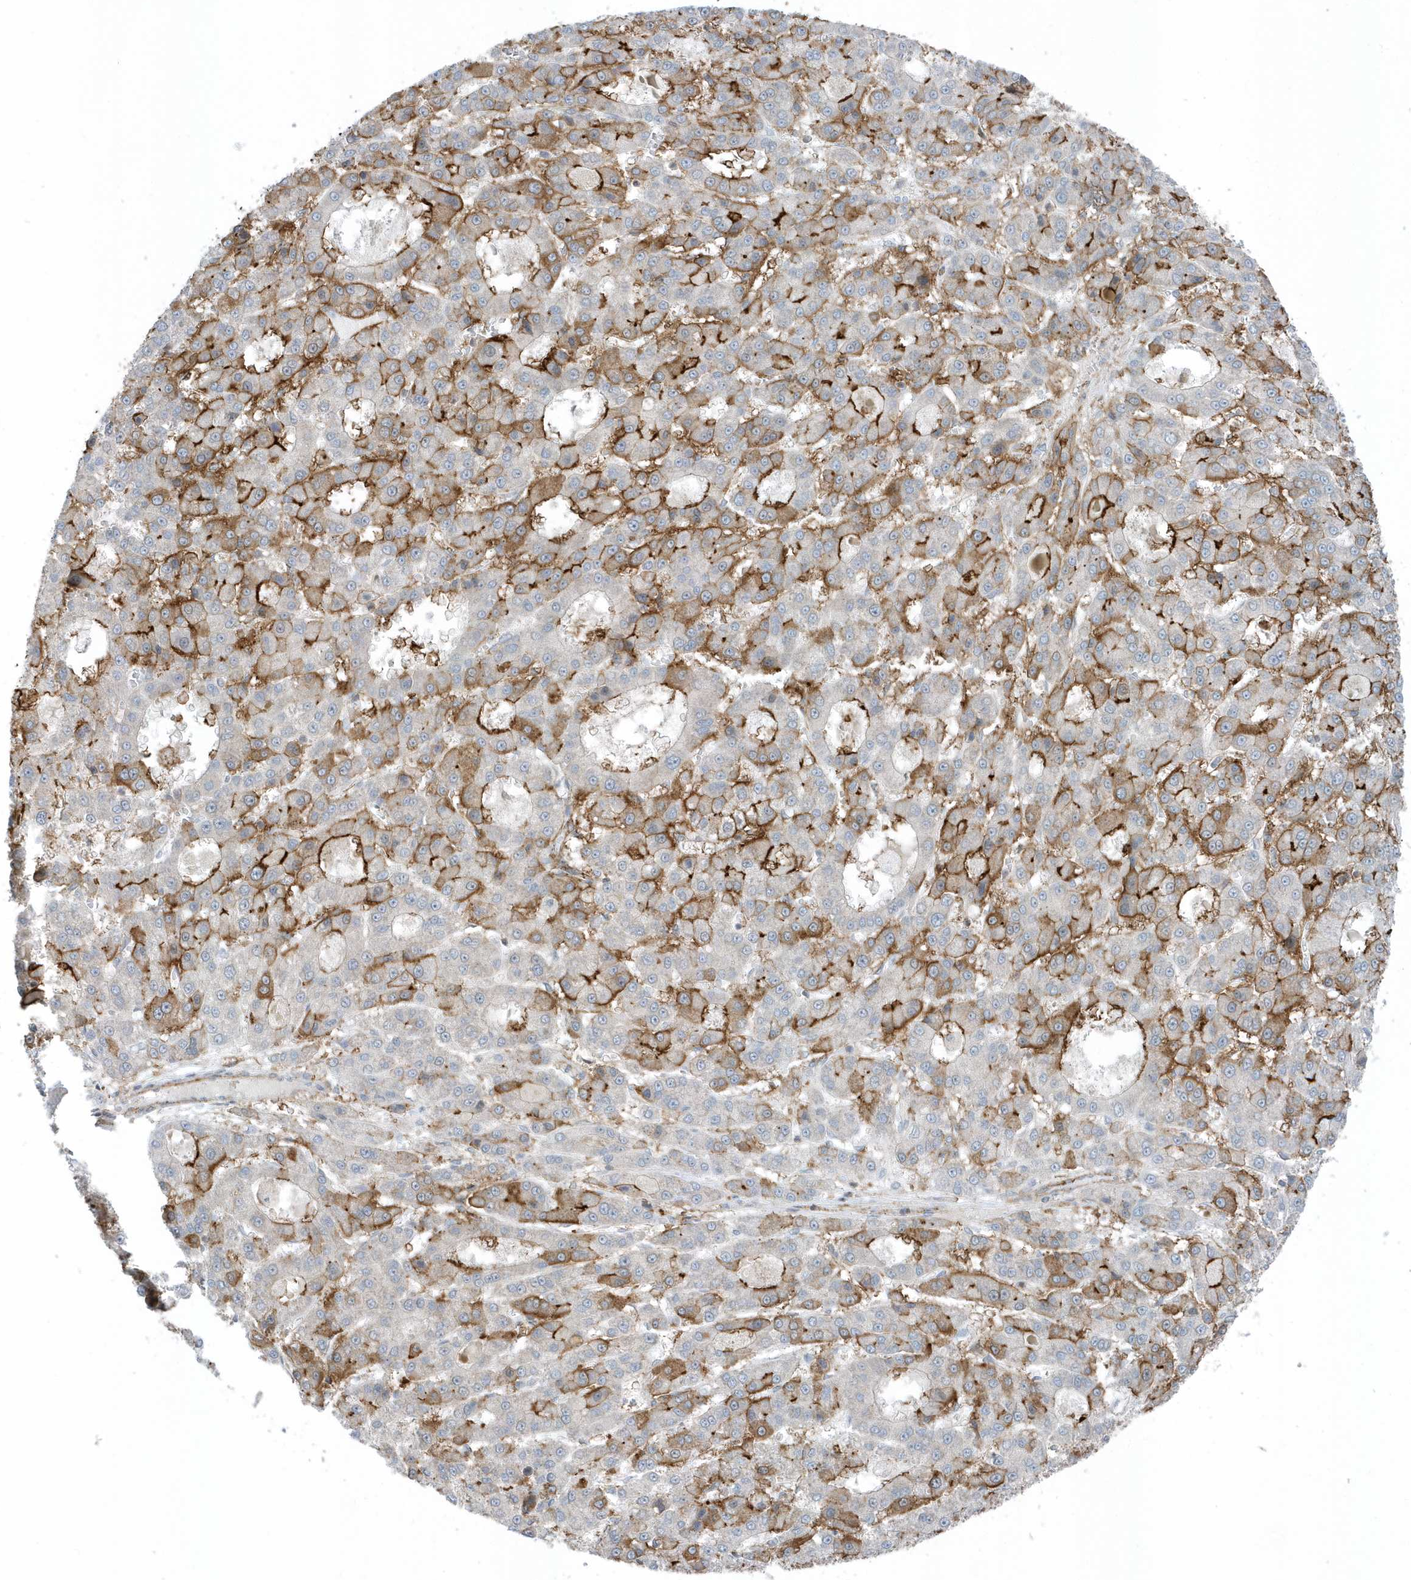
{"staining": {"intensity": "moderate", "quantity": ">75%", "location": "cytoplasmic/membranous"}, "tissue": "liver cancer", "cell_type": "Tumor cells", "image_type": "cancer", "snomed": [{"axis": "morphology", "description": "Carcinoma, Hepatocellular, NOS"}, {"axis": "topography", "description": "Liver"}], "caption": "Protein staining of hepatocellular carcinoma (liver) tissue shows moderate cytoplasmic/membranous positivity in about >75% of tumor cells.", "gene": "CACNB2", "patient": {"sex": "male", "age": 70}}